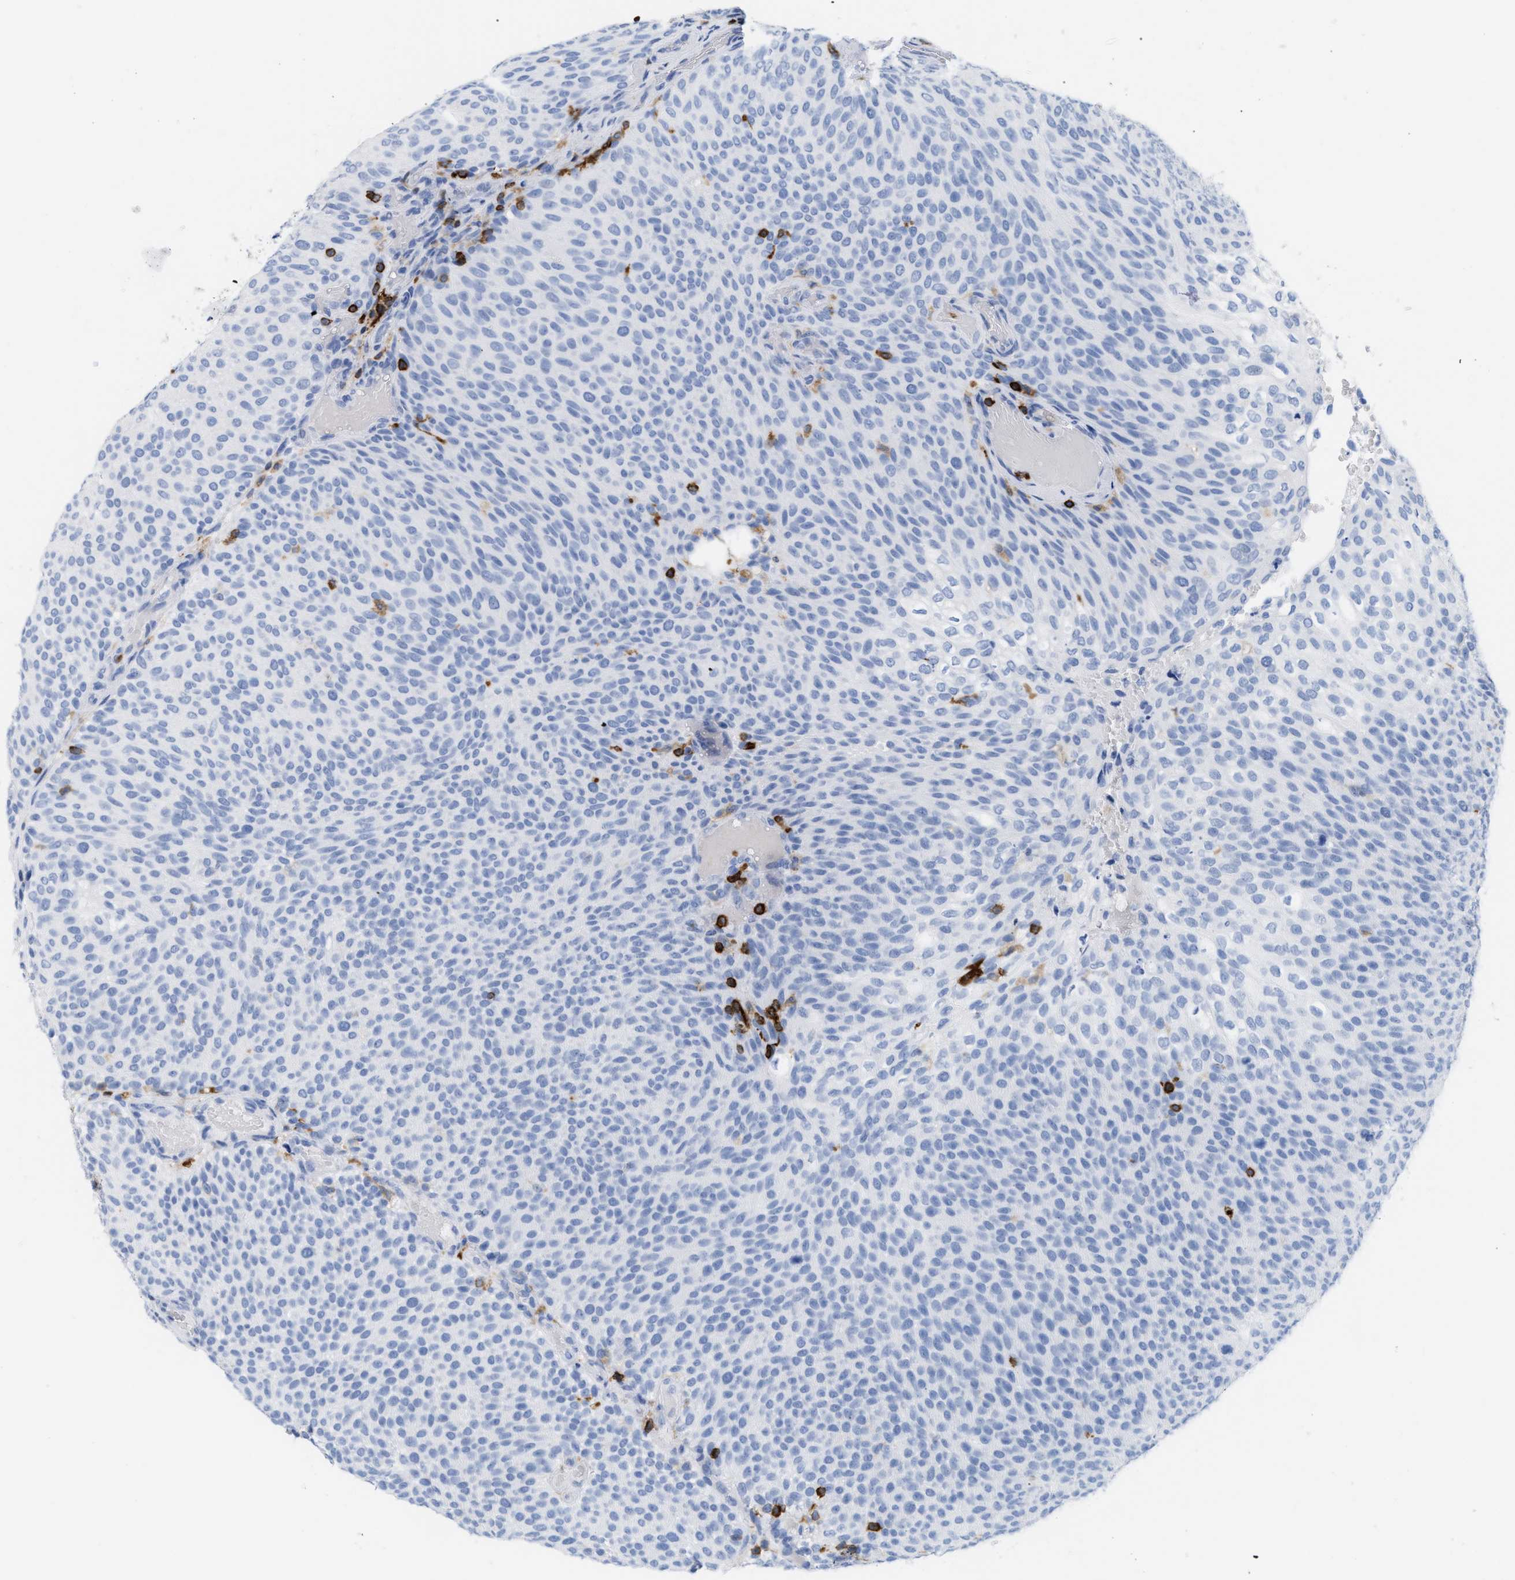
{"staining": {"intensity": "negative", "quantity": "none", "location": "none"}, "tissue": "urothelial cancer", "cell_type": "Tumor cells", "image_type": "cancer", "snomed": [{"axis": "morphology", "description": "Urothelial carcinoma, Low grade"}, {"axis": "topography", "description": "Urinary bladder"}], "caption": "A high-resolution image shows IHC staining of urothelial cancer, which displays no significant staining in tumor cells.", "gene": "LCP1", "patient": {"sex": "male", "age": 78}}